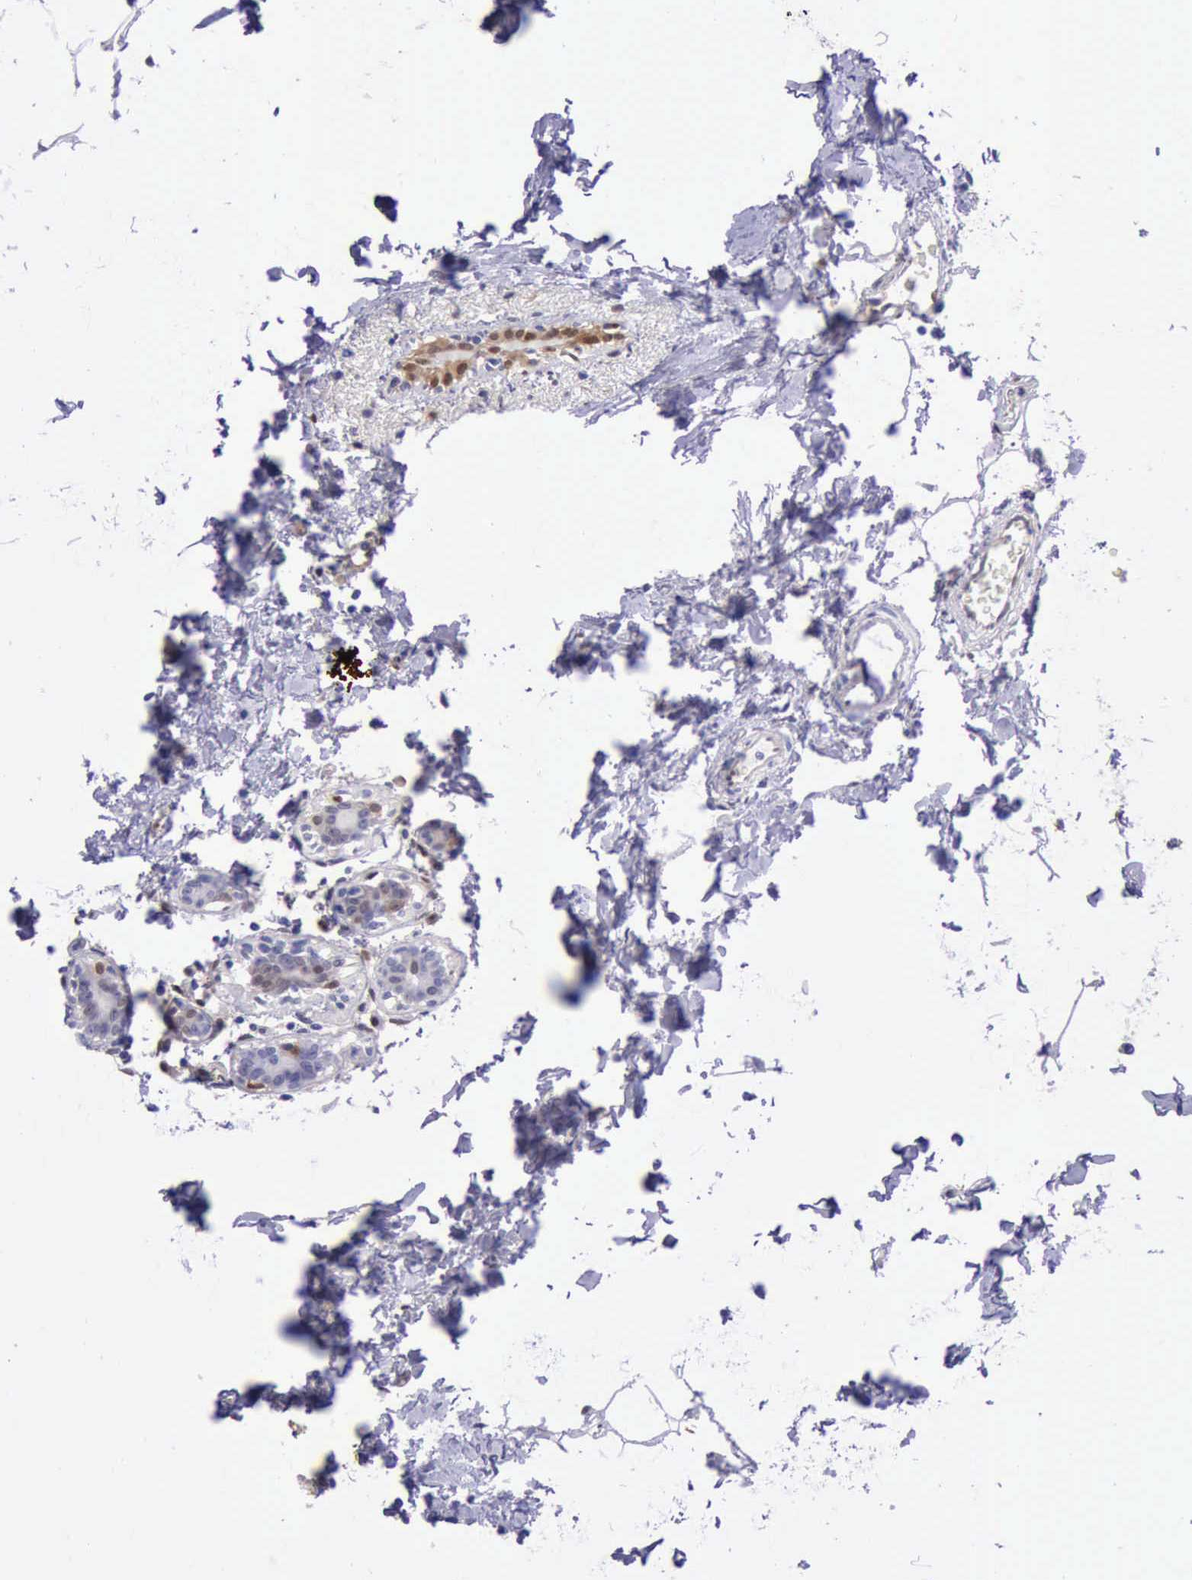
{"staining": {"intensity": "weak", "quantity": "<25%", "location": "cytoplasmic/membranous,nuclear"}, "tissue": "breast cancer", "cell_type": "Tumor cells", "image_type": "cancer", "snomed": [{"axis": "morphology", "description": "Lobular carcinoma"}, {"axis": "topography", "description": "Breast"}], "caption": "IHC image of human lobular carcinoma (breast) stained for a protein (brown), which reveals no expression in tumor cells. Nuclei are stained in blue.", "gene": "TYMP", "patient": {"sex": "female", "age": 55}}